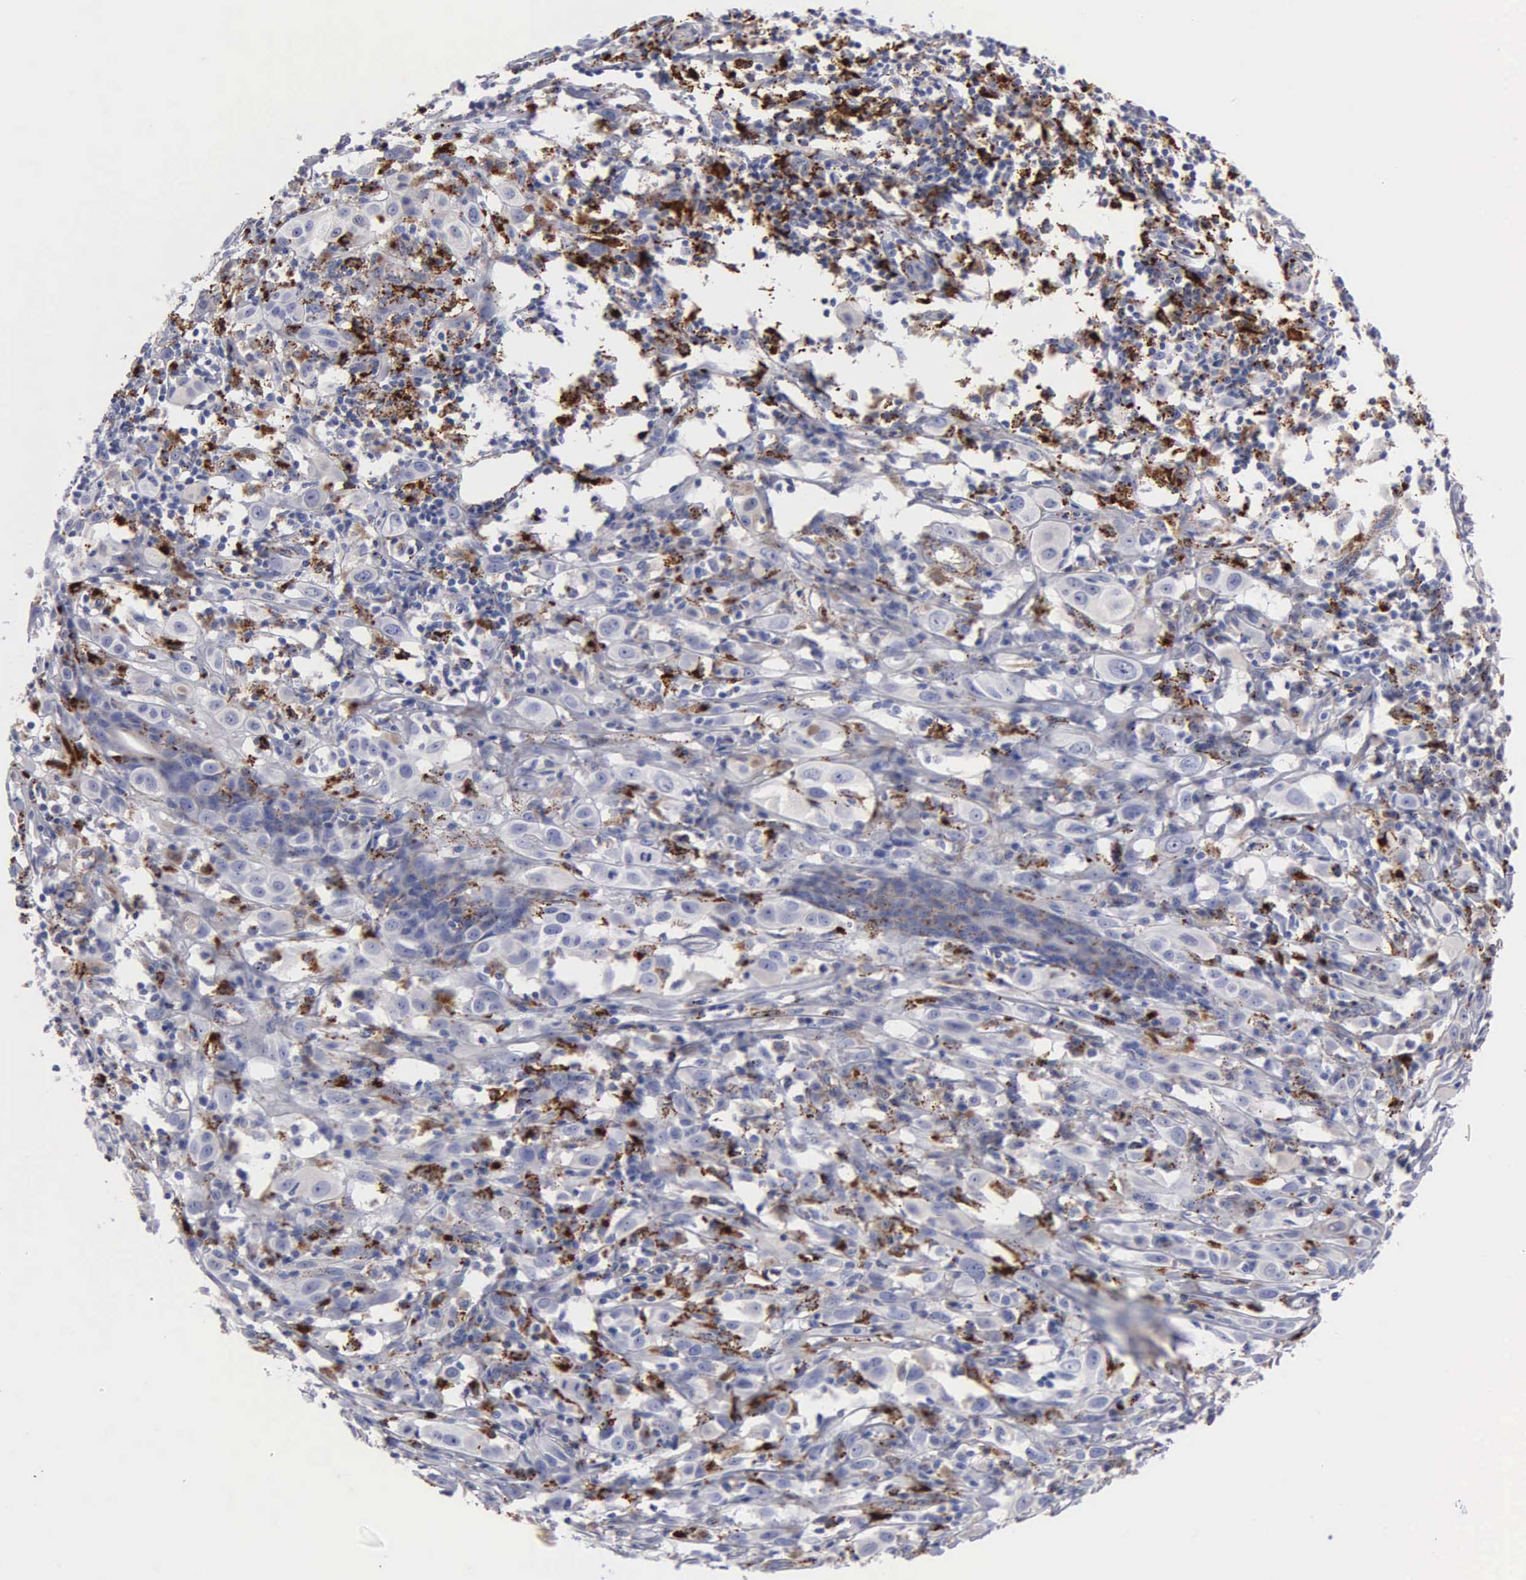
{"staining": {"intensity": "weak", "quantity": "25%-75%", "location": "cytoplasmic/membranous"}, "tissue": "melanoma", "cell_type": "Tumor cells", "image_type": "cancer", "snomed": [{"axis": "morphology", "description": "Malignant melanoma, NOS"}, {"axis": "topography", "description": "Skin"}], "caption": "Weak cytoplasmic/membranous positivity is seen in about 25%-75% of tumor cells in malignant melanoma.", "gene": "CTSH", "patient": {"sex": "female", "age": 52}}